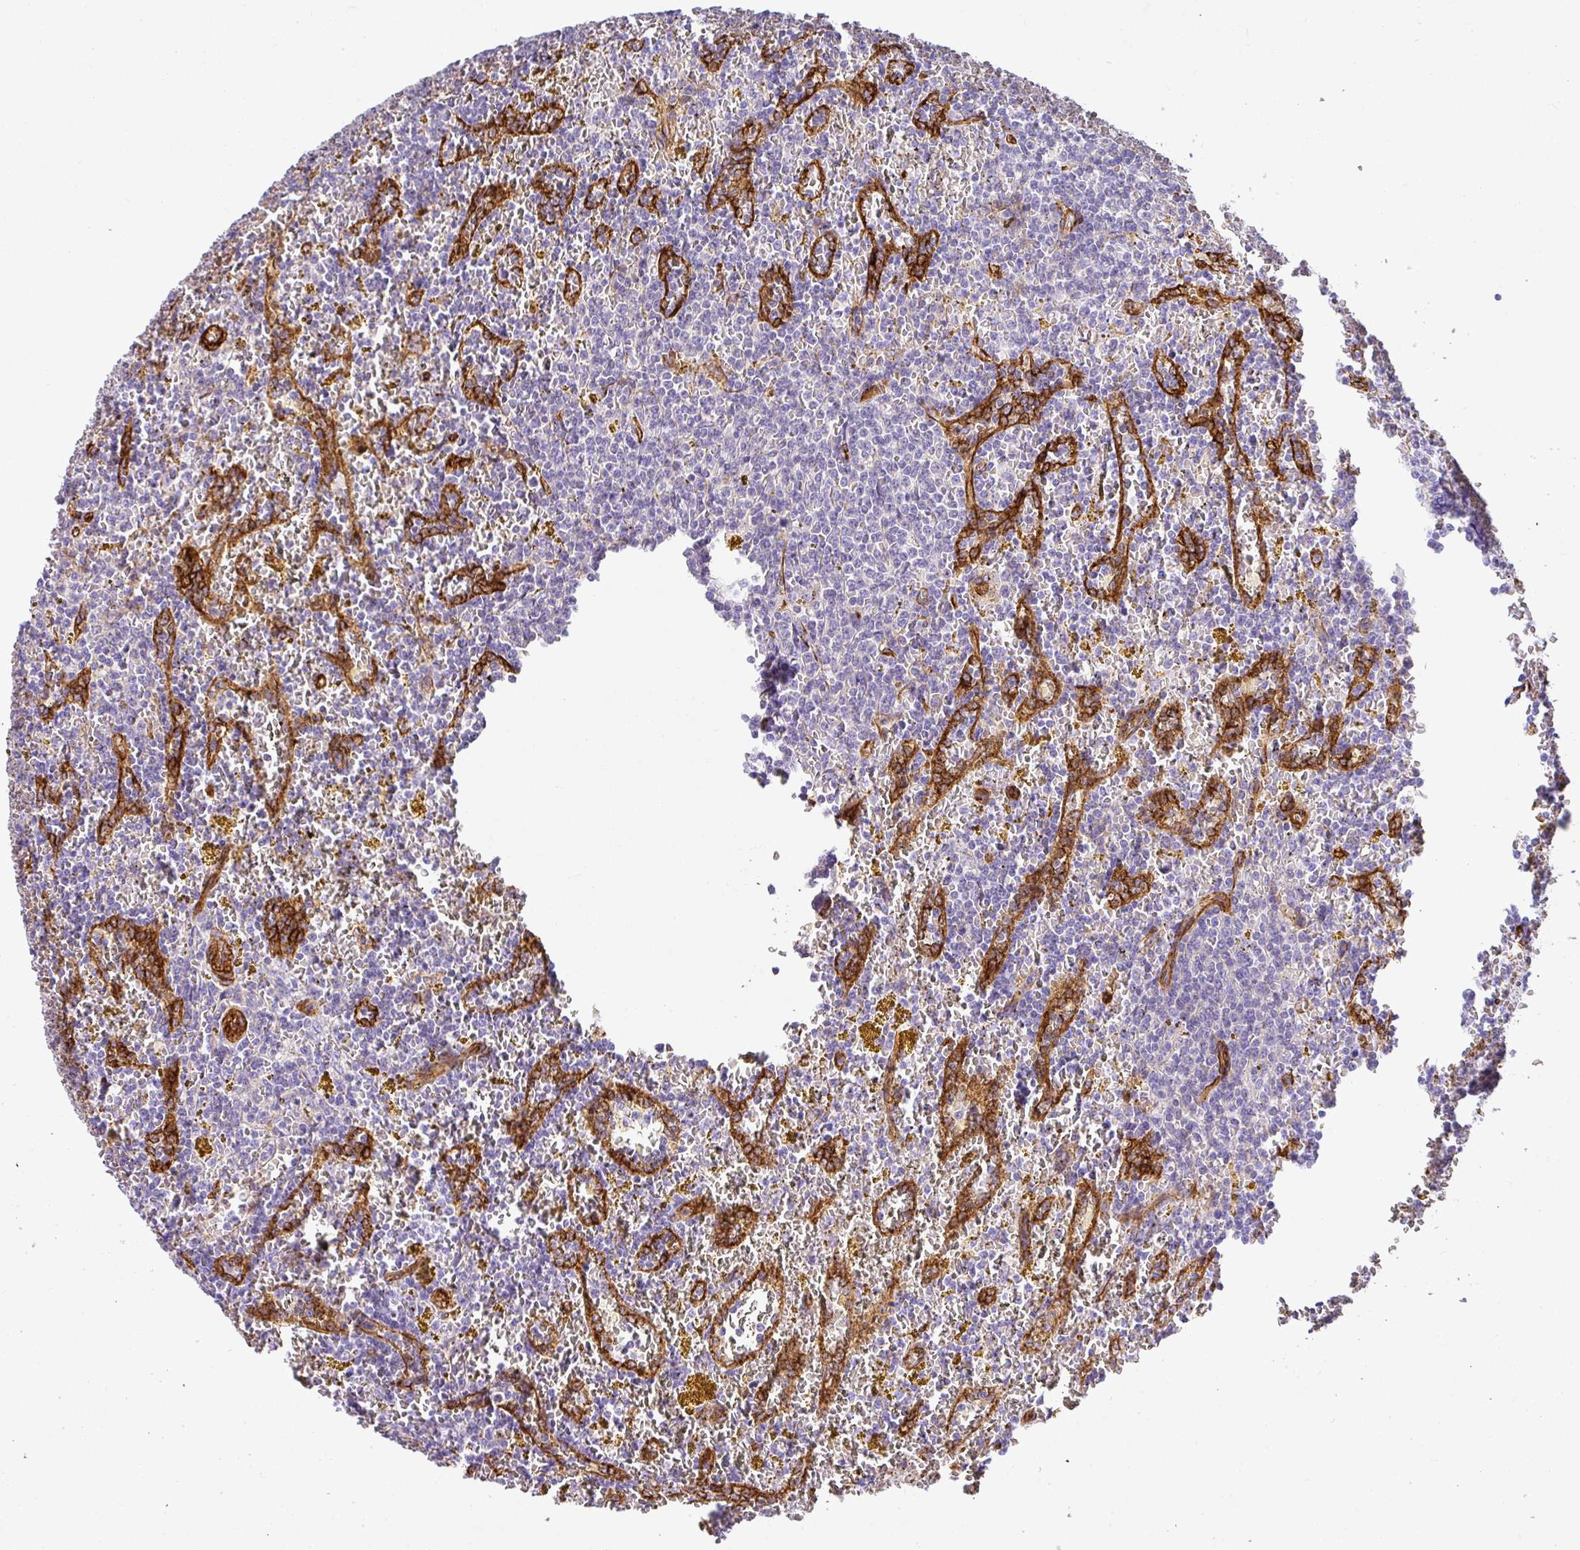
{"staining": {"intensity": "negative", "quantity": "none", "location": "none"}, "tissue": "lymphoma", "cell_type": "Tumor cells", "image_type": "cancer", "snomed": [{"axis": "morphology", "description": "Malignant lymphoma, non-Hodgkin's type, Low grade"}, {"axis": "topography", "description": "Spleen"}, {"axis": "topography", "description": "Lymph node"}], "caption": "IHC of human lymphoma displays no positivity in tumor cells. (Immunohistochemistry, brightfield microscopy, high magnification).", "gene": "SLC25A17", "patient": {"sex": "female", "age": 66}}